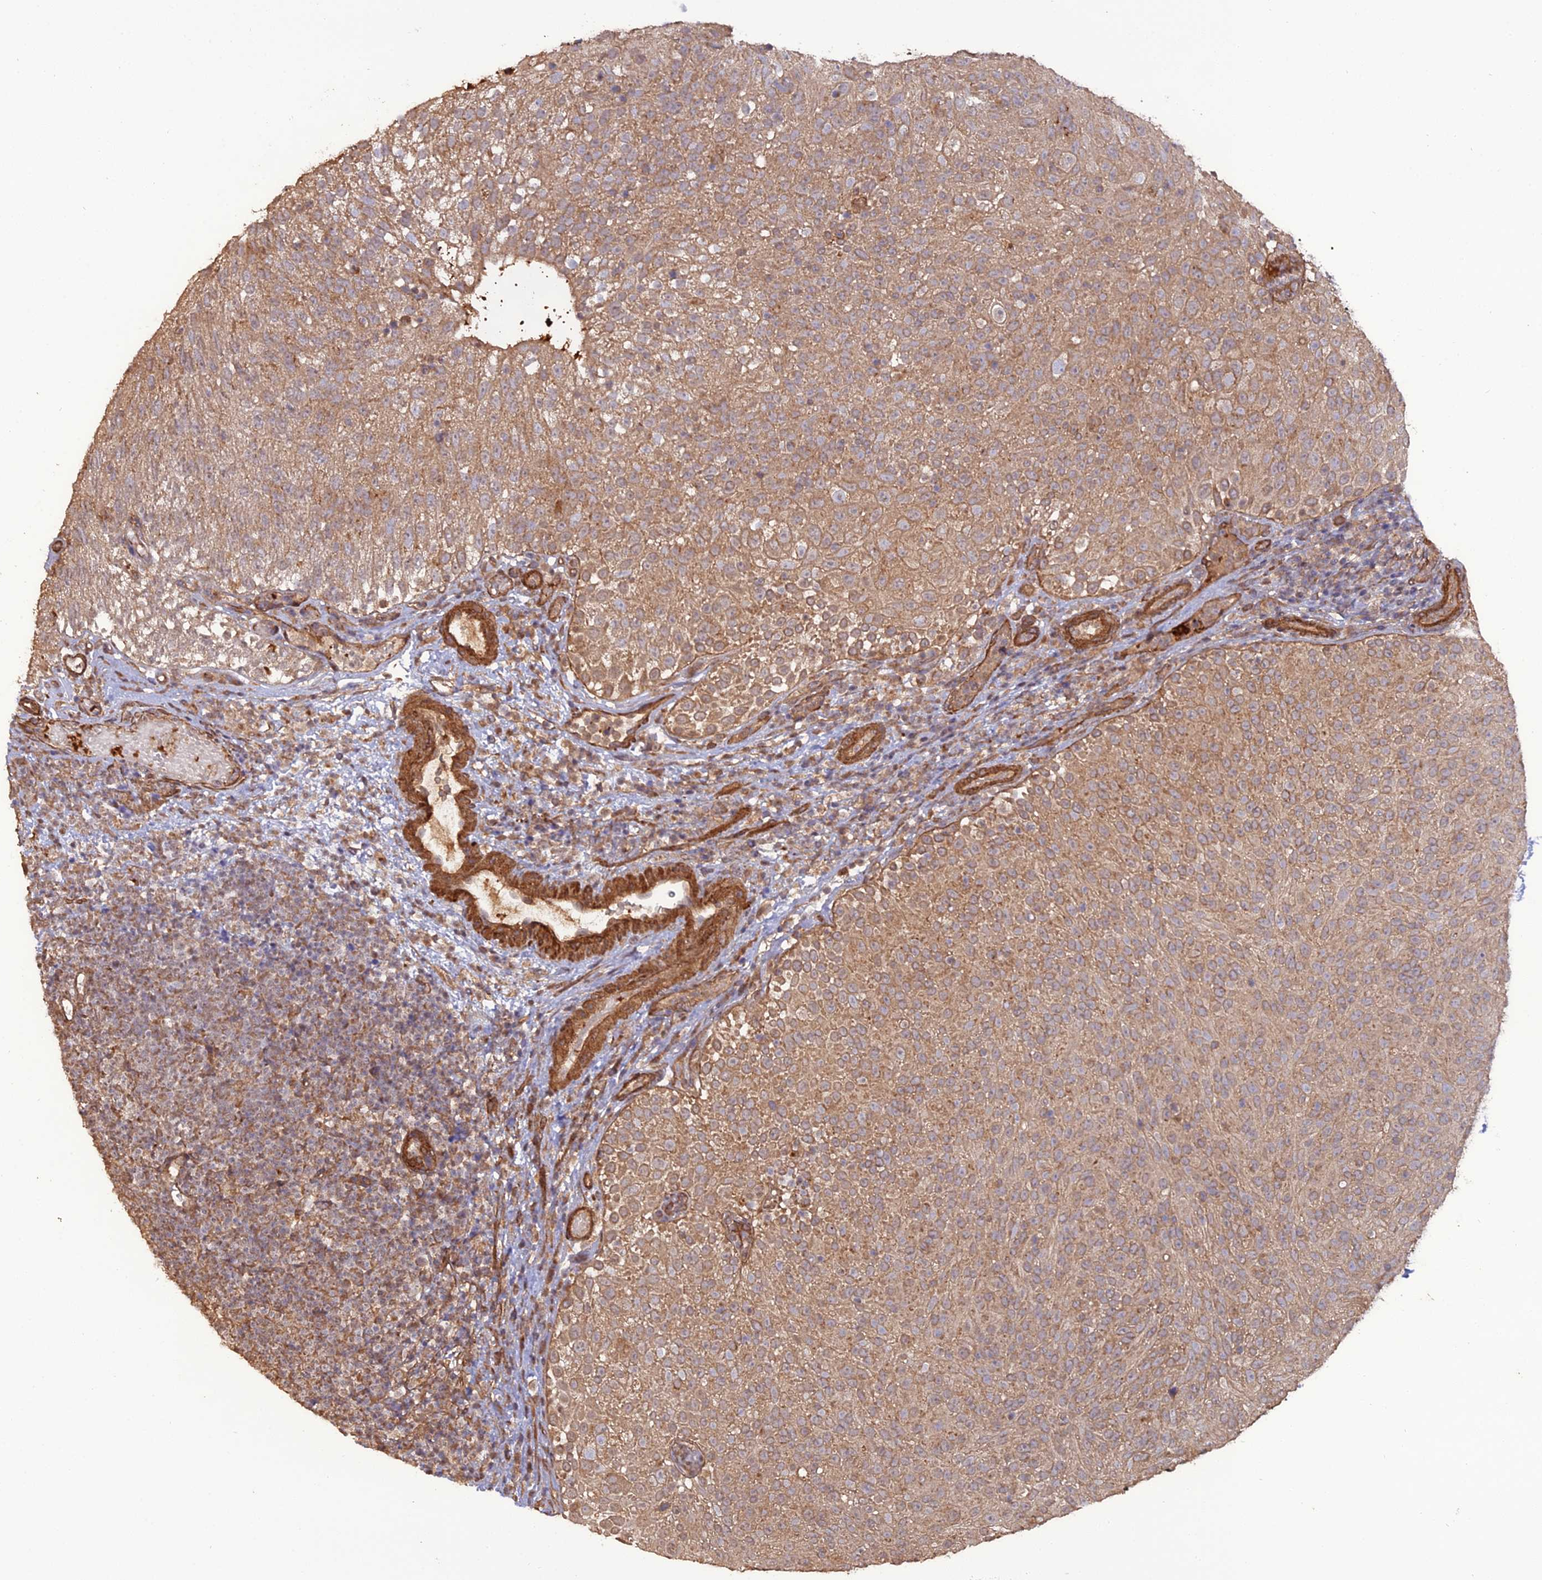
{"staining": {"intensity": "moderate", "quantity": ">75%", "location": "cytoplasmic/membranous"}, "tissue": "urothelial cancer", "cell_type": "Tumor cells", "image_type": "cancer", "snomed": [{"axis": "morphology", "description": "Urothelial carcinoma, Low grade"}, {"axis": "topography", "description": "Urinary bladder"}], "caption": "Urothelial cancer tissue demonstrates moderate cytoplasmic/membranous positivity in approximately >75% of tumor cells, visualized by immunohistochemistry. (Brightfield microscopy of DAB IHC at high magnification).", "gene": "ATP6V0A2", "patient": {"sex": "male", "age": 78}}